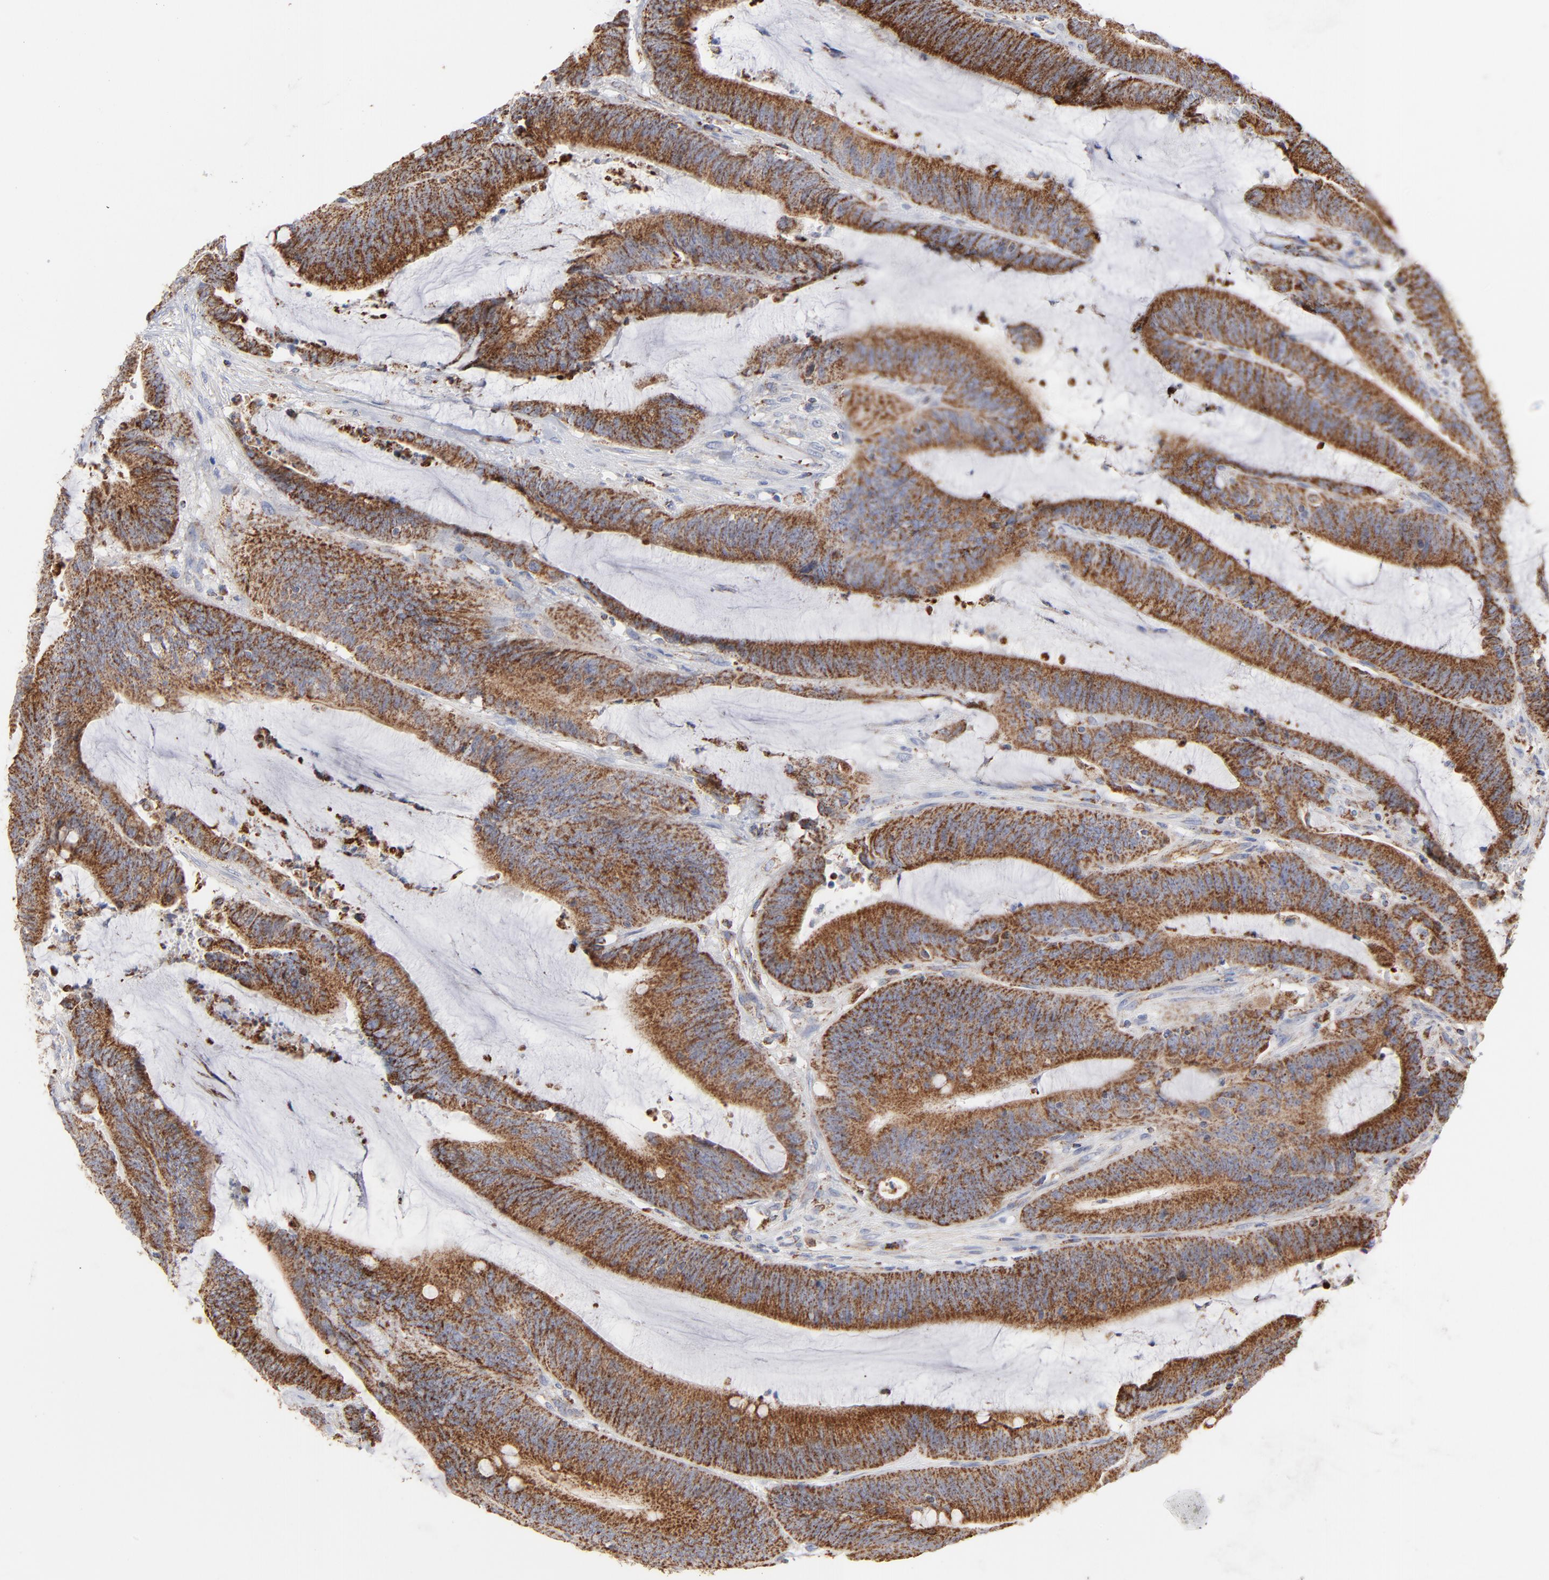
{"staining": {"intensity": "strong", "quantity": ">75%", "location": "cytoplasmic/membranous"}, "tissue": "colorectal cancer", "cell_type": "Tumor cells", "image_type": "cancer", "snomed": [{"axis": "morphology", "description": "Adenocarcinoma, NOS"}, {"axis": "topography", "description": "Rectum"}], "caption": "Tumor cells demonstrate high levels of strong cytoplasmic/membranous staining in approximately >75% of cells in human colorectal cancer.", "gene": "ASB3", "patient": {"sex": "female", "age": 66}}